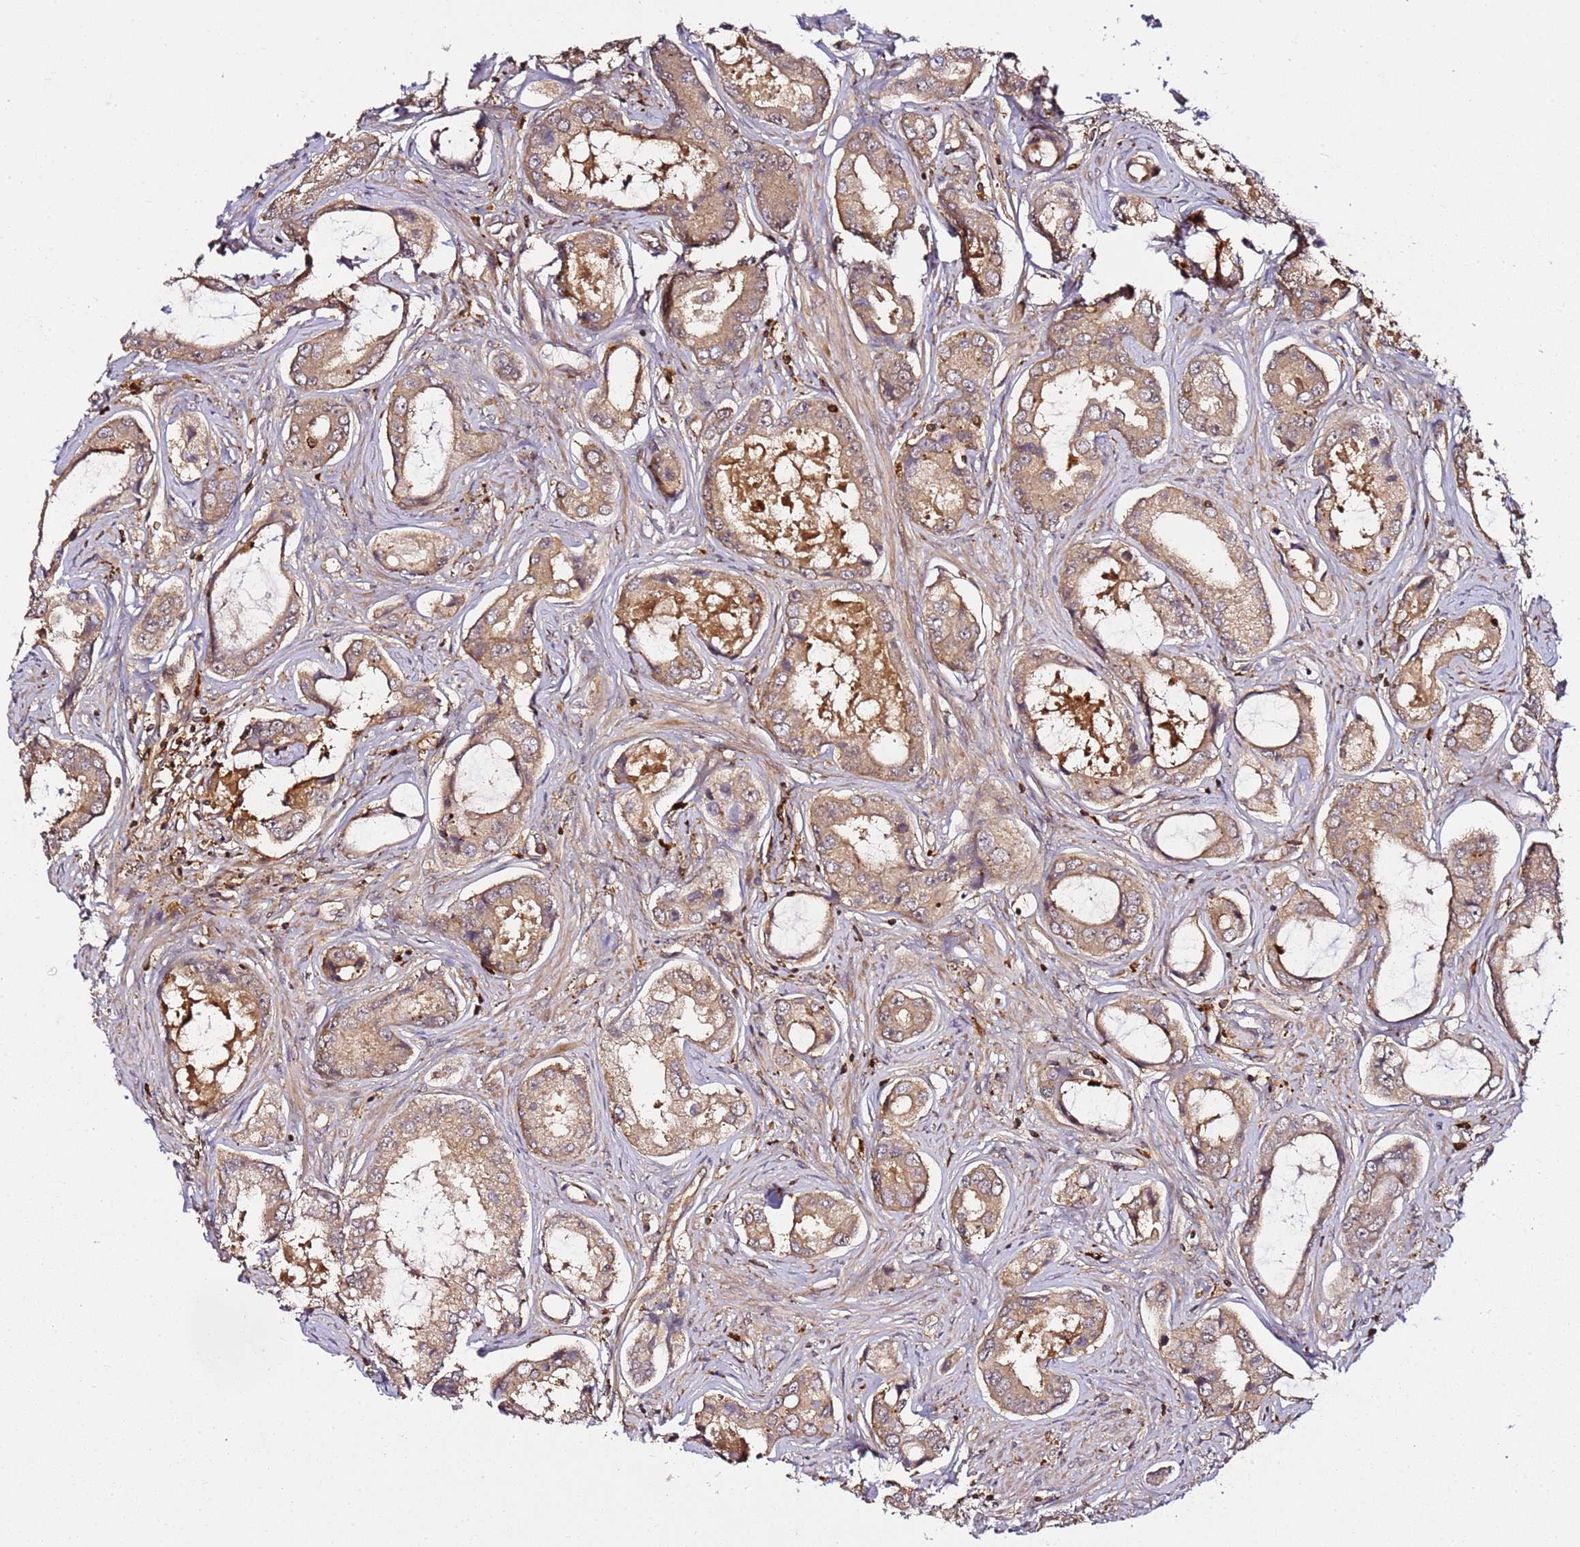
{"staining": {"intensity": "moderate", "quantity": ">75%", "location": "cytoplasmic/membranous"}, "tissue": "prostate cancer", "cell_type": "Tumor cells", "image_type": "cancer", "snomed": [{"axis": "morphology", "description": "Adenocarcinoma, Low grade"}, {"axis": "topography", "description": "Prostate"}], "caption": "There is medium levels of moderate cytoplasmic/membranous staining in tumor cells of prostate low-grade adenocarcinoma, as demonstrated by immunohistochemical staining (brown color).", "gene": "PRMT7", "patient": {"sex": "male", "age": 68}}